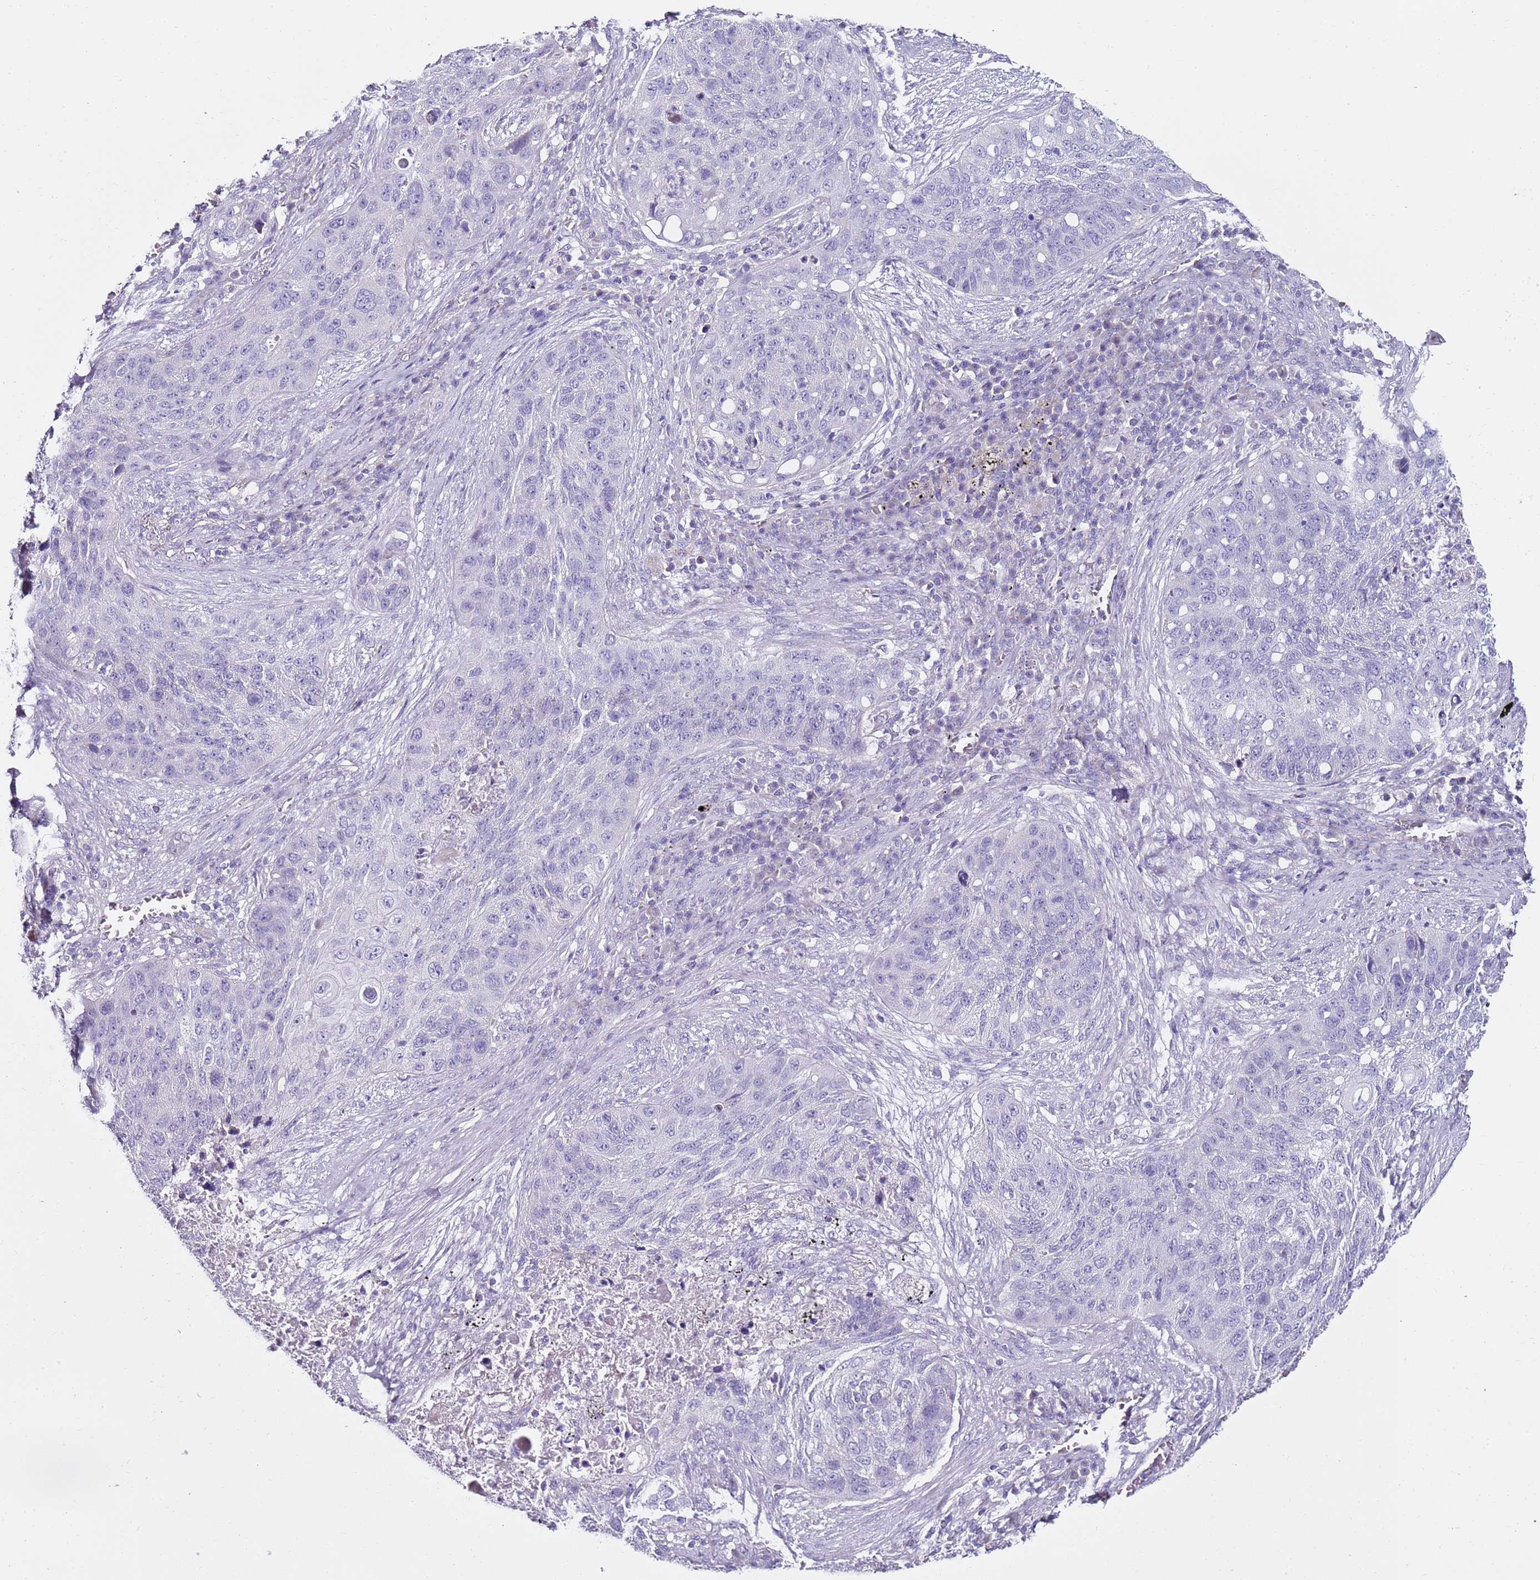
{"staining": {"intensity": "negative", "quantity": "none", "location": "none"}, "tissue": "lung cancer", "cell_type": "Tumor cells", "image_type": "cancer", "snomed": [{"axis": "morphology", "description": "Squamous cell carcinoma, NOS"}, {"axis": "topography", "description": "Lung"}], "caption": "Immunohistochemical staining of human lung cancer (squamous cell carcinoma) reveals no significant expression in tumor cells.", "gene": "MYBPC3", "patient": {"sex": "female", "age": 63}}